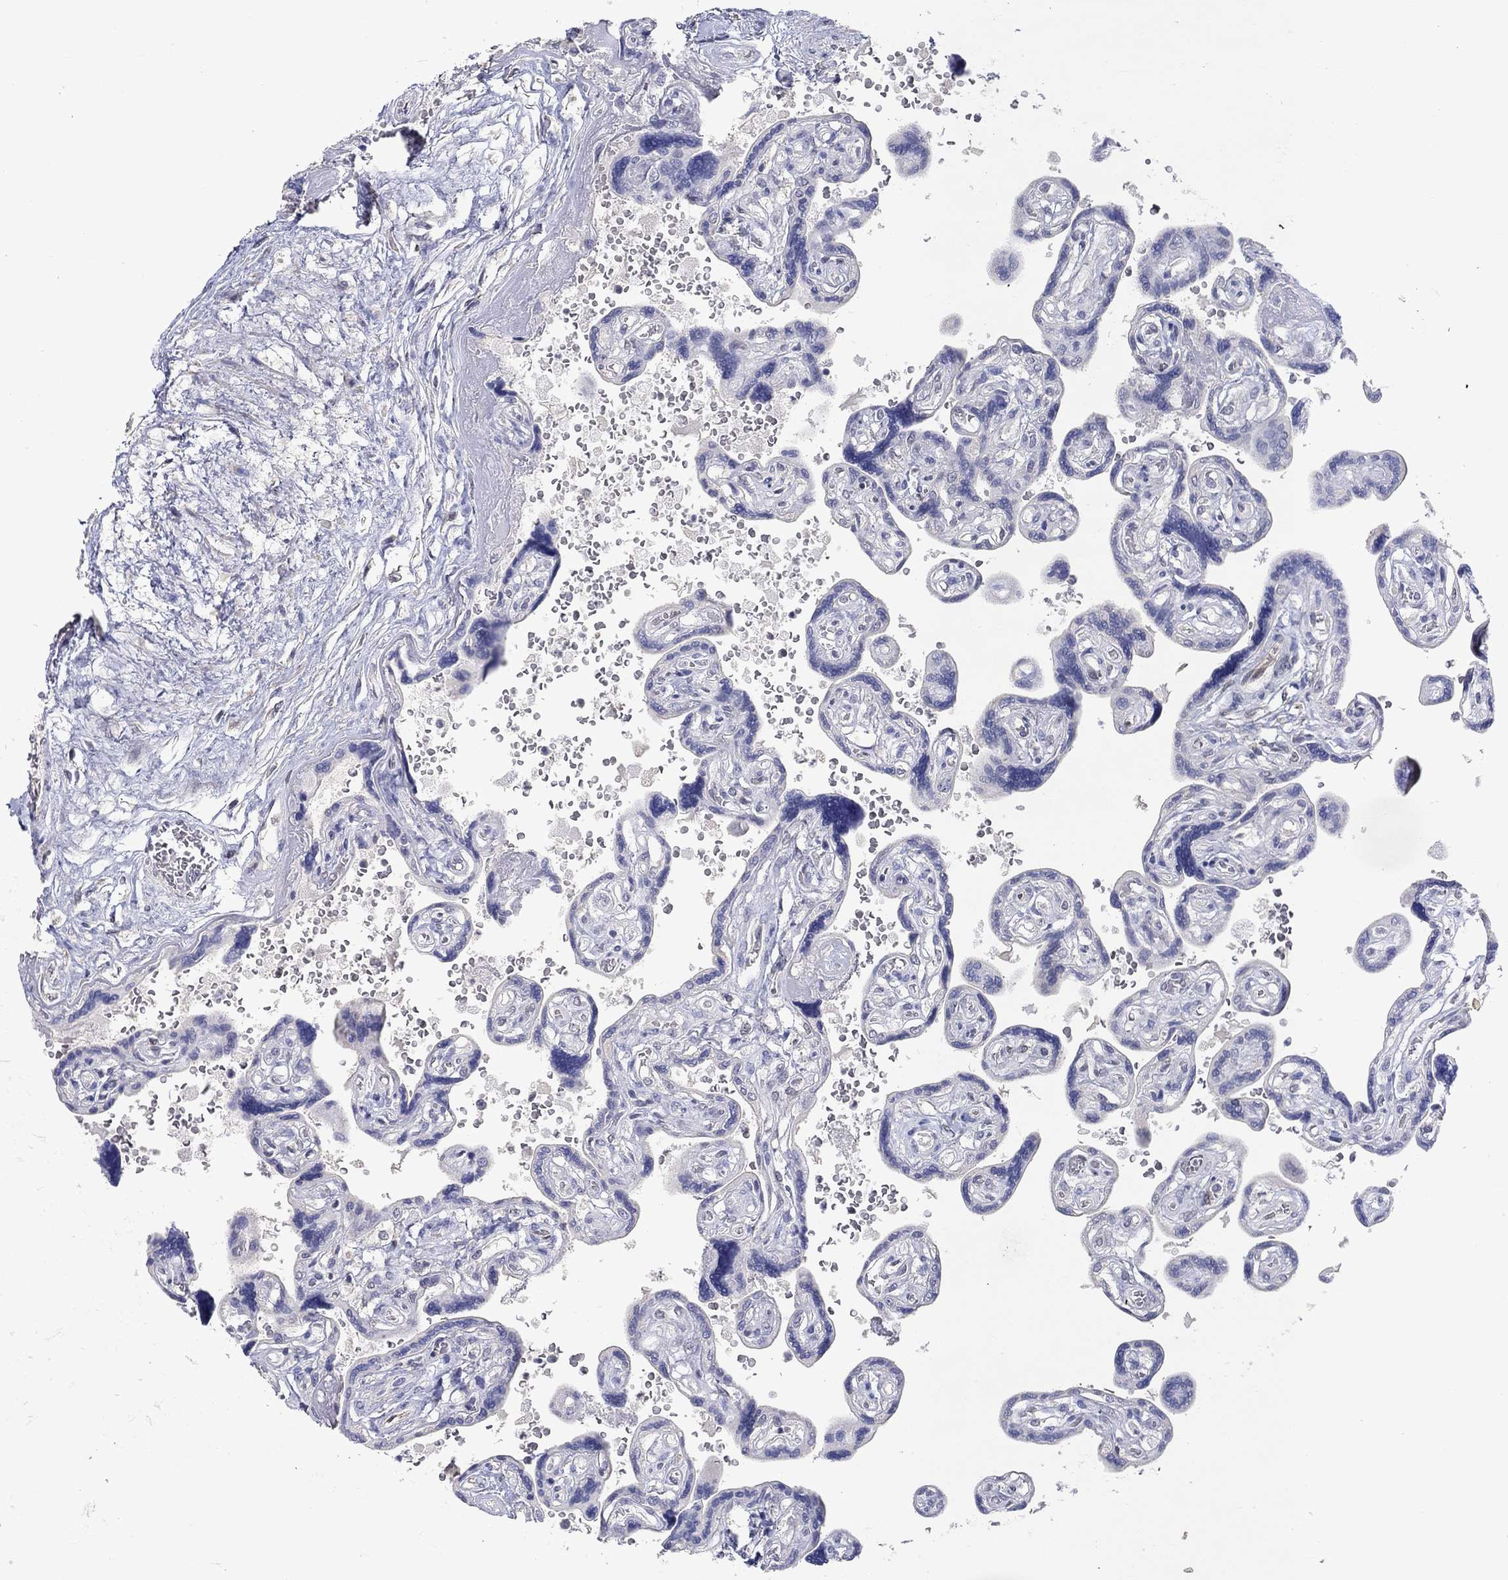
{"staining": {"intensity": "weak", "quantity": "25%-75%", "location": "nuclear"}, "tissue": "placenta", "cell_type": "Decidual cells", "image_type": "normal", "snomed": [{"axis": "morphology", "description": "Normal tissue, NOS"}, {"axis": "topography", "description": "Placenta"}], "caption": "Immunohistochemical staining of normal human placenta shows low levels of weak nuclear positivity in approximately 25%-75% of decidual cells.", "gene": "FGF2", "patient": {"sex": "female", "age": 32}}